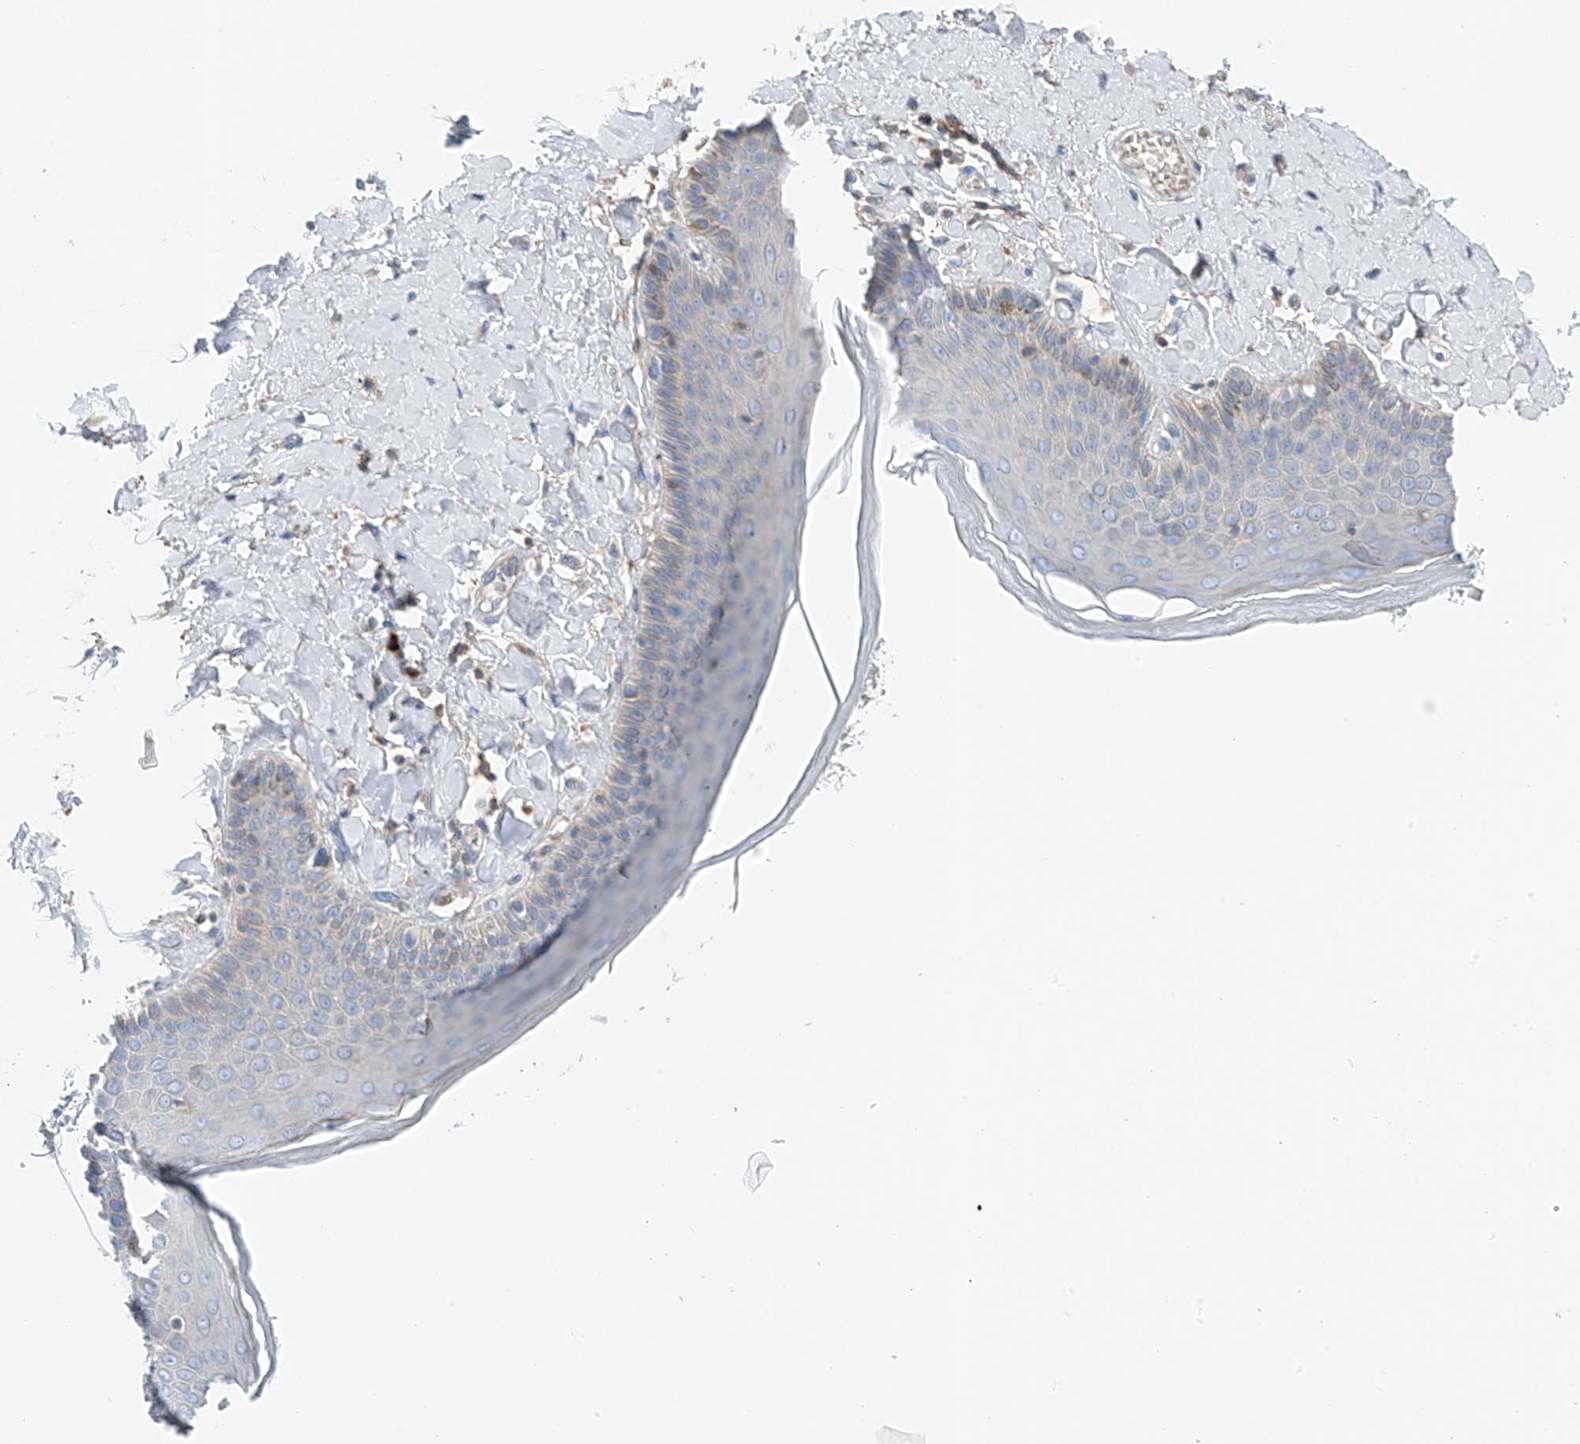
{"staining": {"intensity": "moderate", "quantity": "<25%", "location": "cytoplasmic/membranous"}, "tissue": "skin", "cell_type": "Epidermal cells", "image_type": "normal", "snomed": [{"axis": "morphology", "description": "Normal tissue, NOS"}, {"axis": "topography", "description": "Anal"}], "caption": "An image of human skin stained for a protein exhibits moderate cytoplasmic/membranous brown staining in epidermal cells.", "gene": "NALCN", "patient": {"sex": "male", "age": 69}}